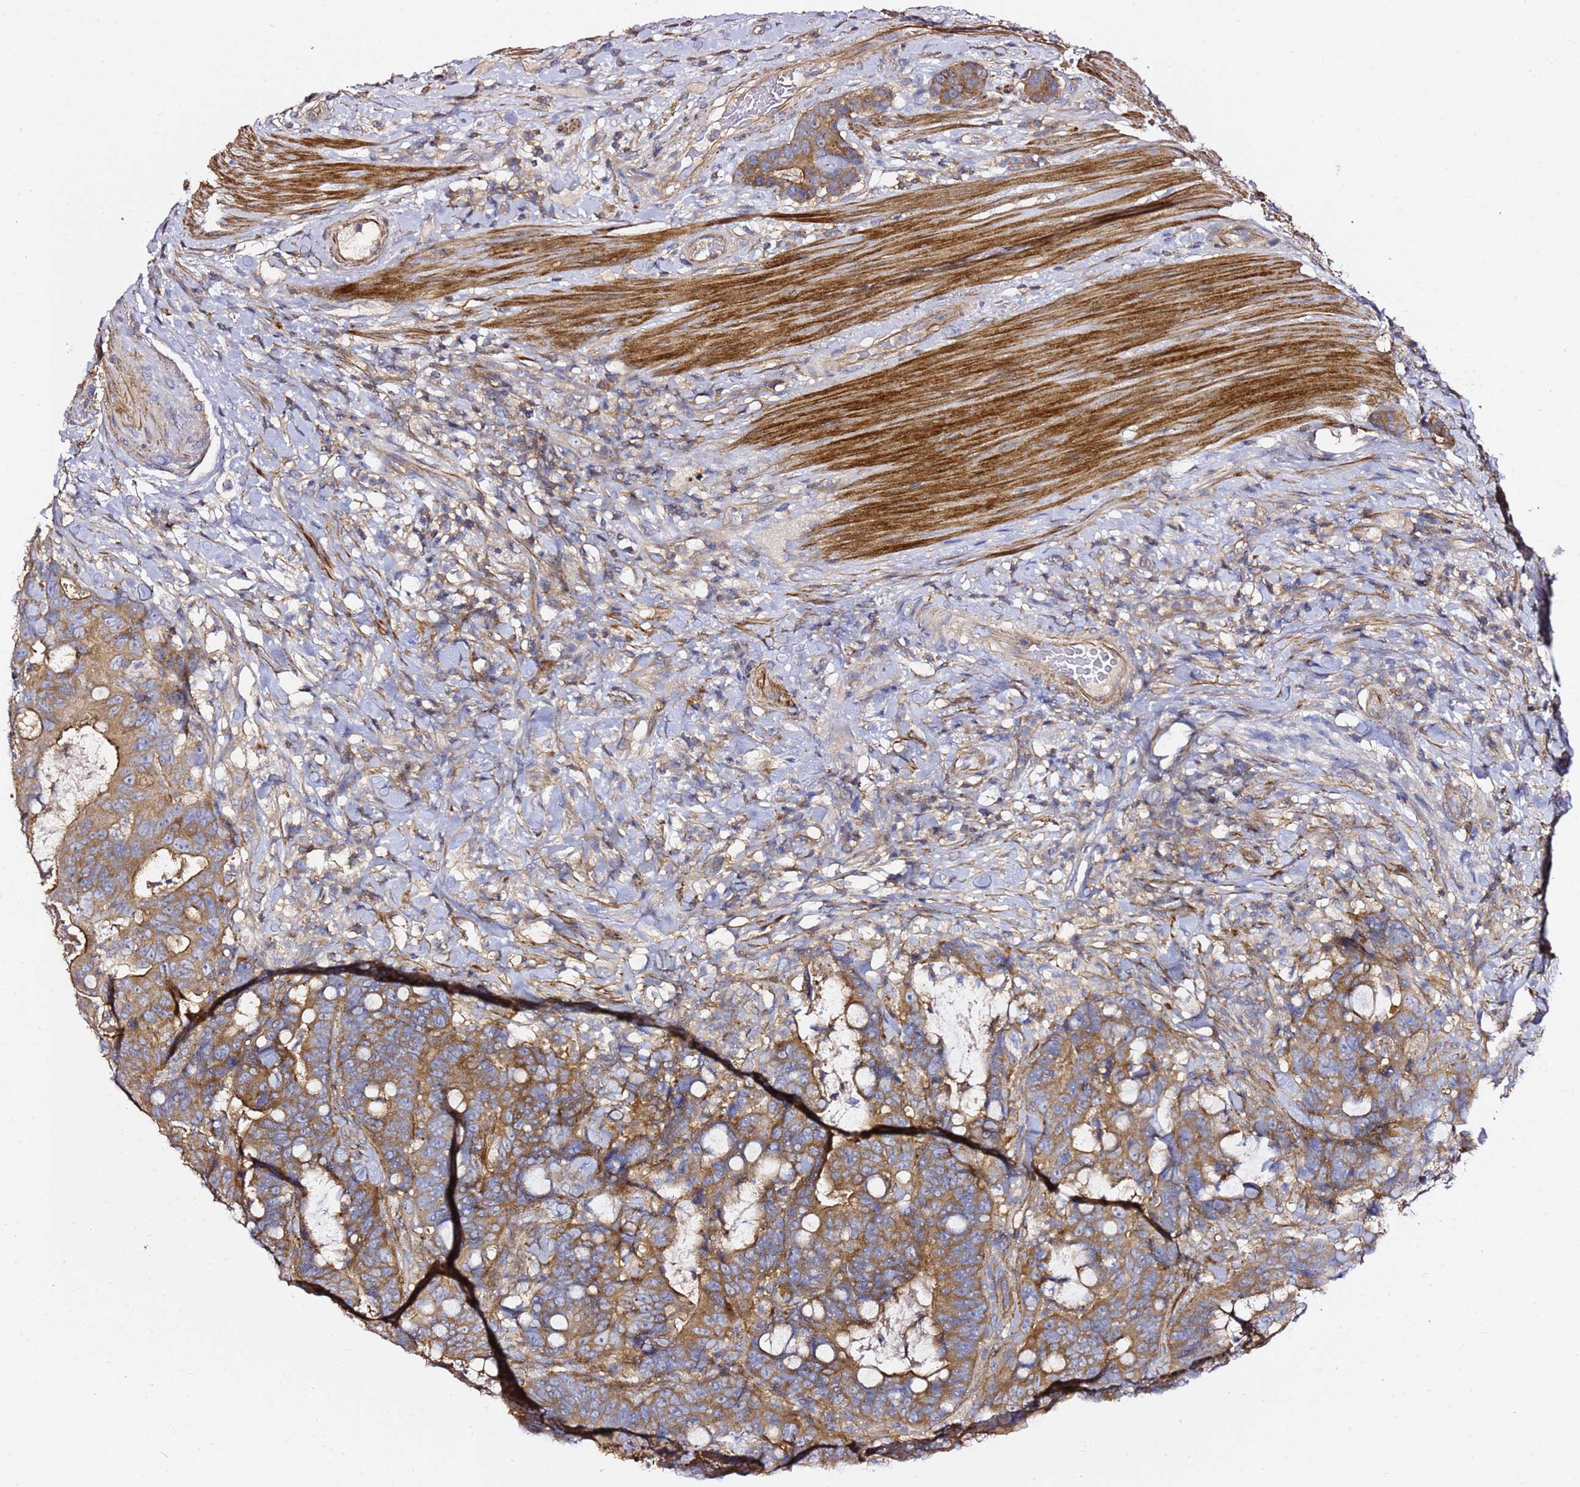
{"staining": {"intensity": "strong", "quantity": ">75%", "location": "cytoplasmic/membranous"}, "tissue": "colorectal cancer", "cell_type": "Tumor cells", "image_type": "cancer", "snomed": [{"axis": "morphology", "description": "Adenocarcinoma, NOS"}, {"axis": "topography", "description": "Colon"}], "caption": "Immunohistochemical staining of colorectal cancer (adenocarcinoma) displays high levels of strong cytoplasmic/membranous protein positivity in approximately >75% of tumor cells.", "gene": "ZFP36L2", "patient": {"sex": "female", "age": 82}}